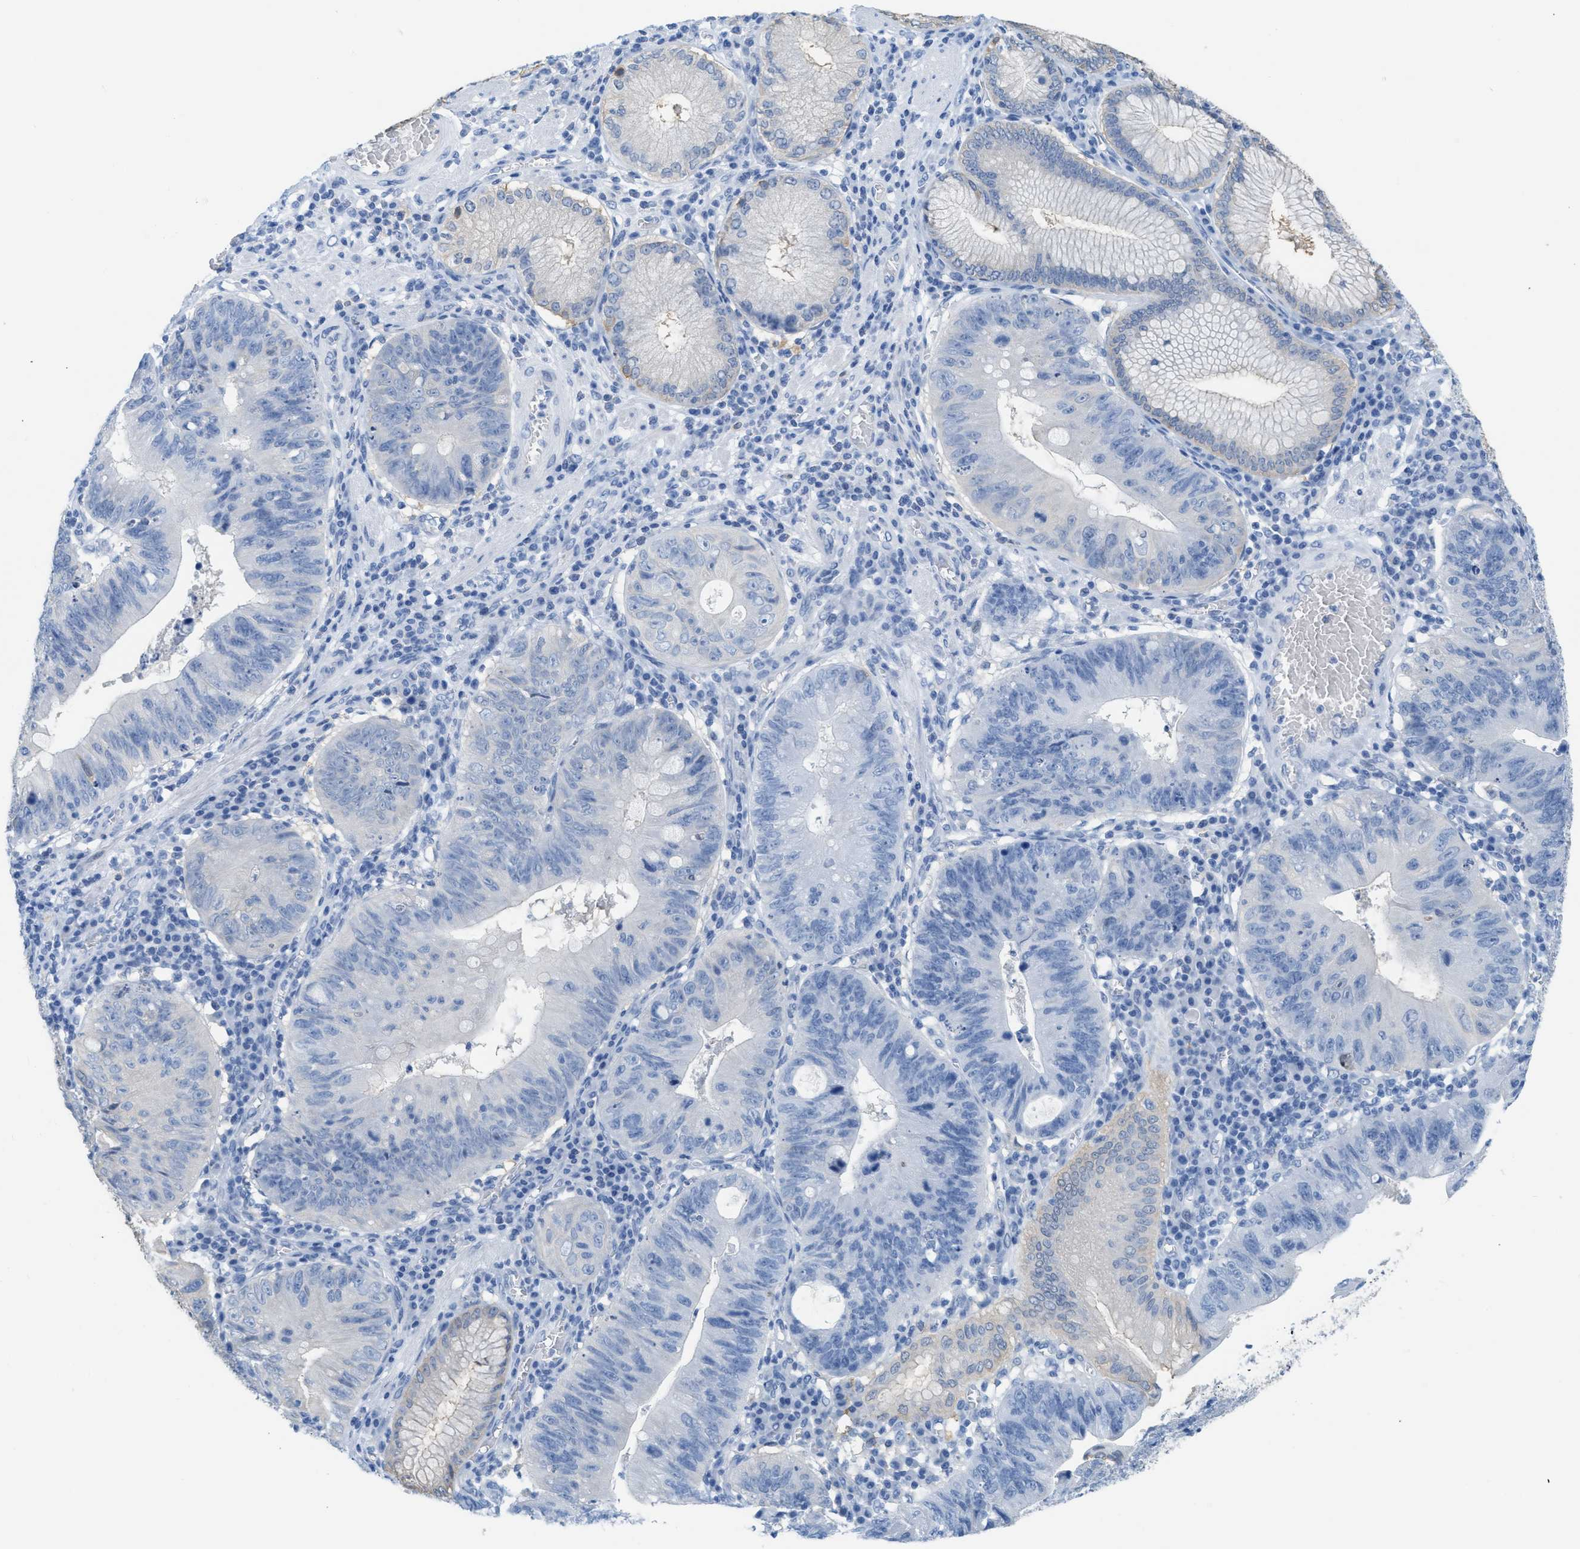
{"staining": {"intensity": "negative", "quantity": "none", "location": "none"}, "tissue": "stomach cancer", "cell_type": "Tumor cells", "image_type": "cancer", "snomed": [{"axis": "morphology", "description": "Adenocarcinoma, NOS"}, {"axis": "topography", "description": "Stomach"}], "caption": "Human adenocarcinoma (stomach) stained for a protein using immunohistochemistry (IHC) exhibits no staining in tumor cells.", "gene": "ASGR1", "patient": {"sex": "male", "age": 59}}